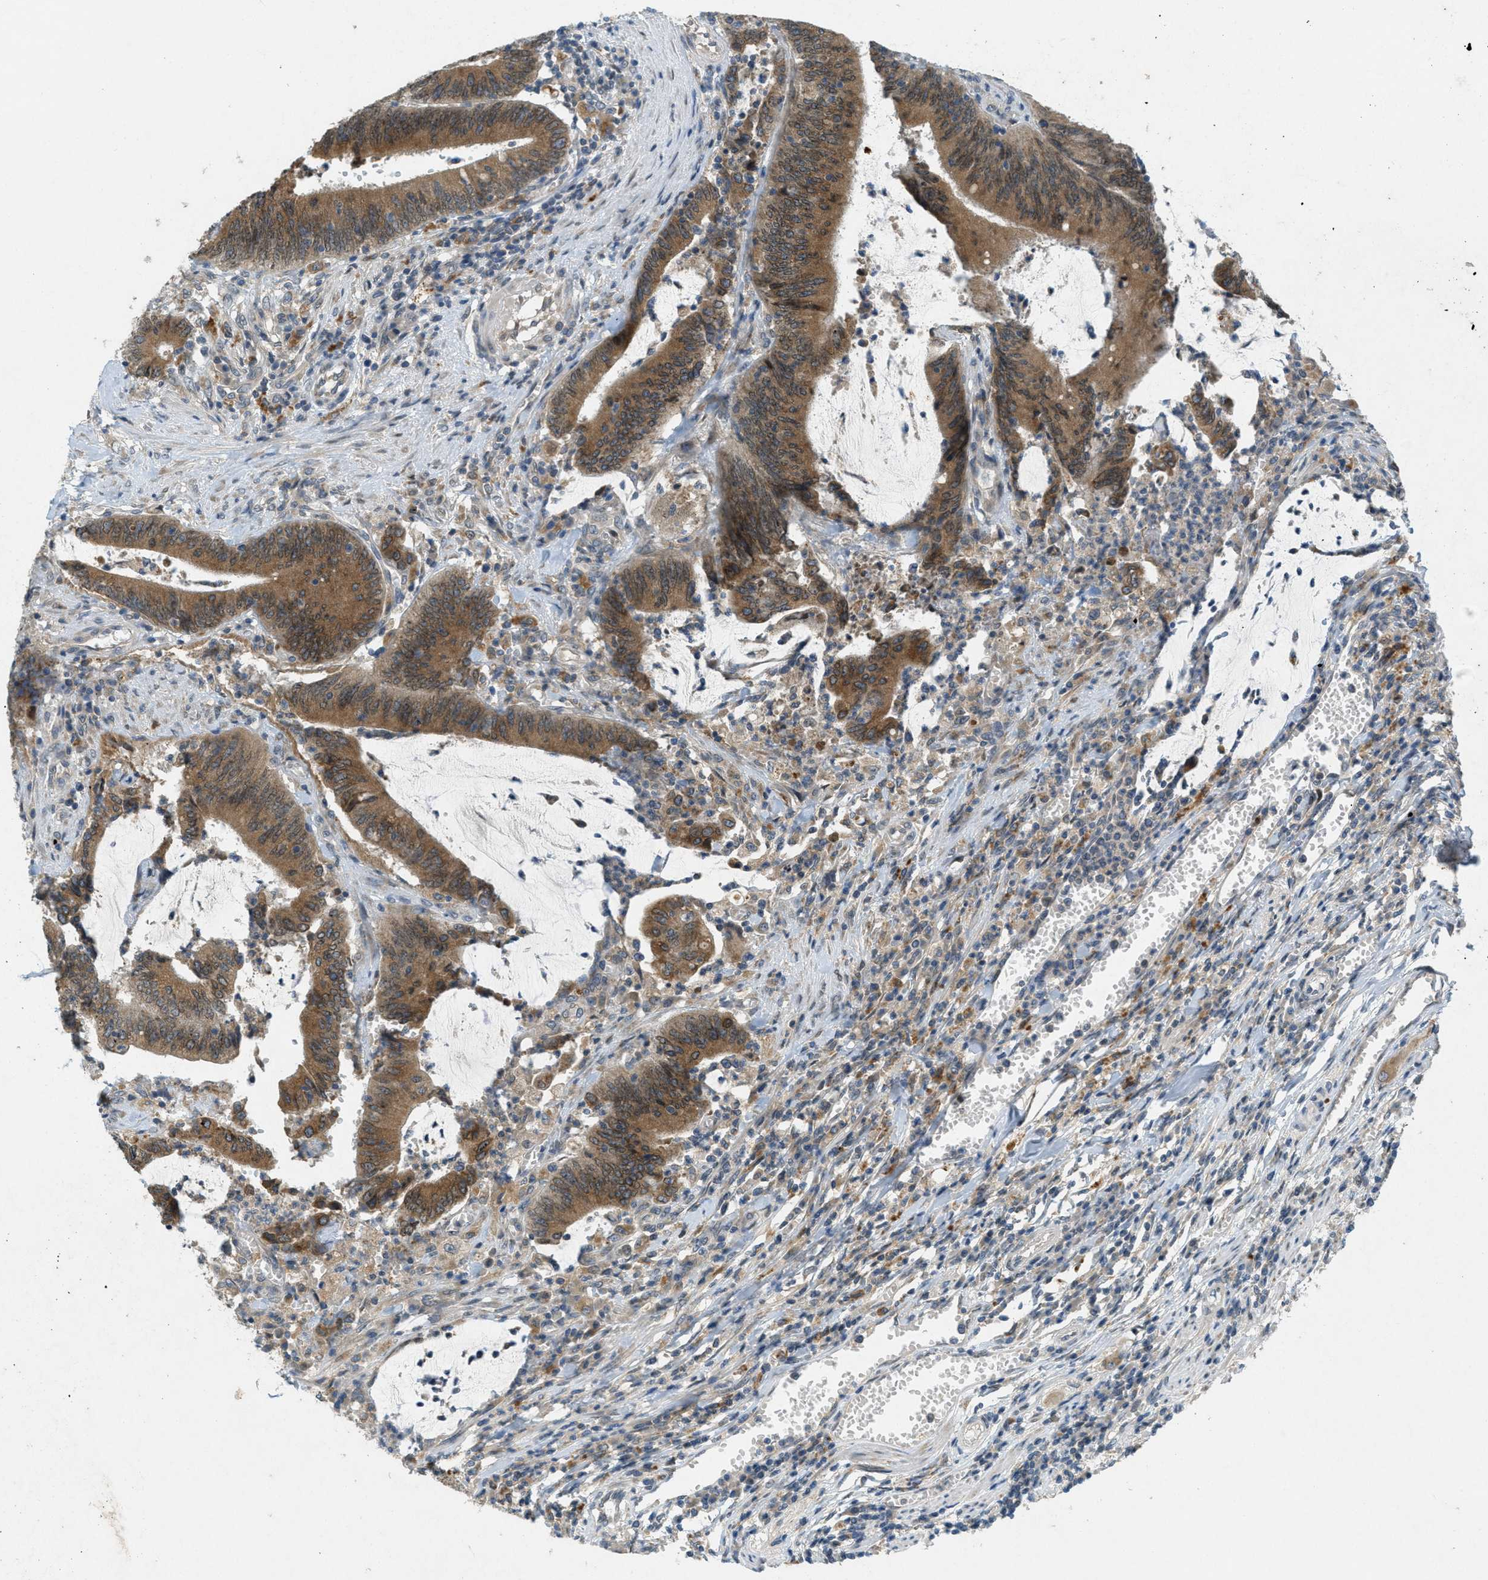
{"staining": {"intensity": "moderate", "quantity": ">75%", "location": "cytoplasmic/membranous"}, "tissue": "colorectal cancer", "cell_type": "Tumor cells", "image_type": "cancer", "snomed": [{"axis": "morphology", "description": "Normal tissue, NOS"}, {"axis": "morphology", "description": "Adenocarcinoma, NOS"}, {"axis": "topography", "description": "Rectum"}], "caption": "Moderate cytoplasmic/membranous positivity for a protein is present in approximately >75% of tumor cells of colorectal cancer using IHC.", "gene": "SIGMAR1", "patient": {"sex": "female", "age": 66}}